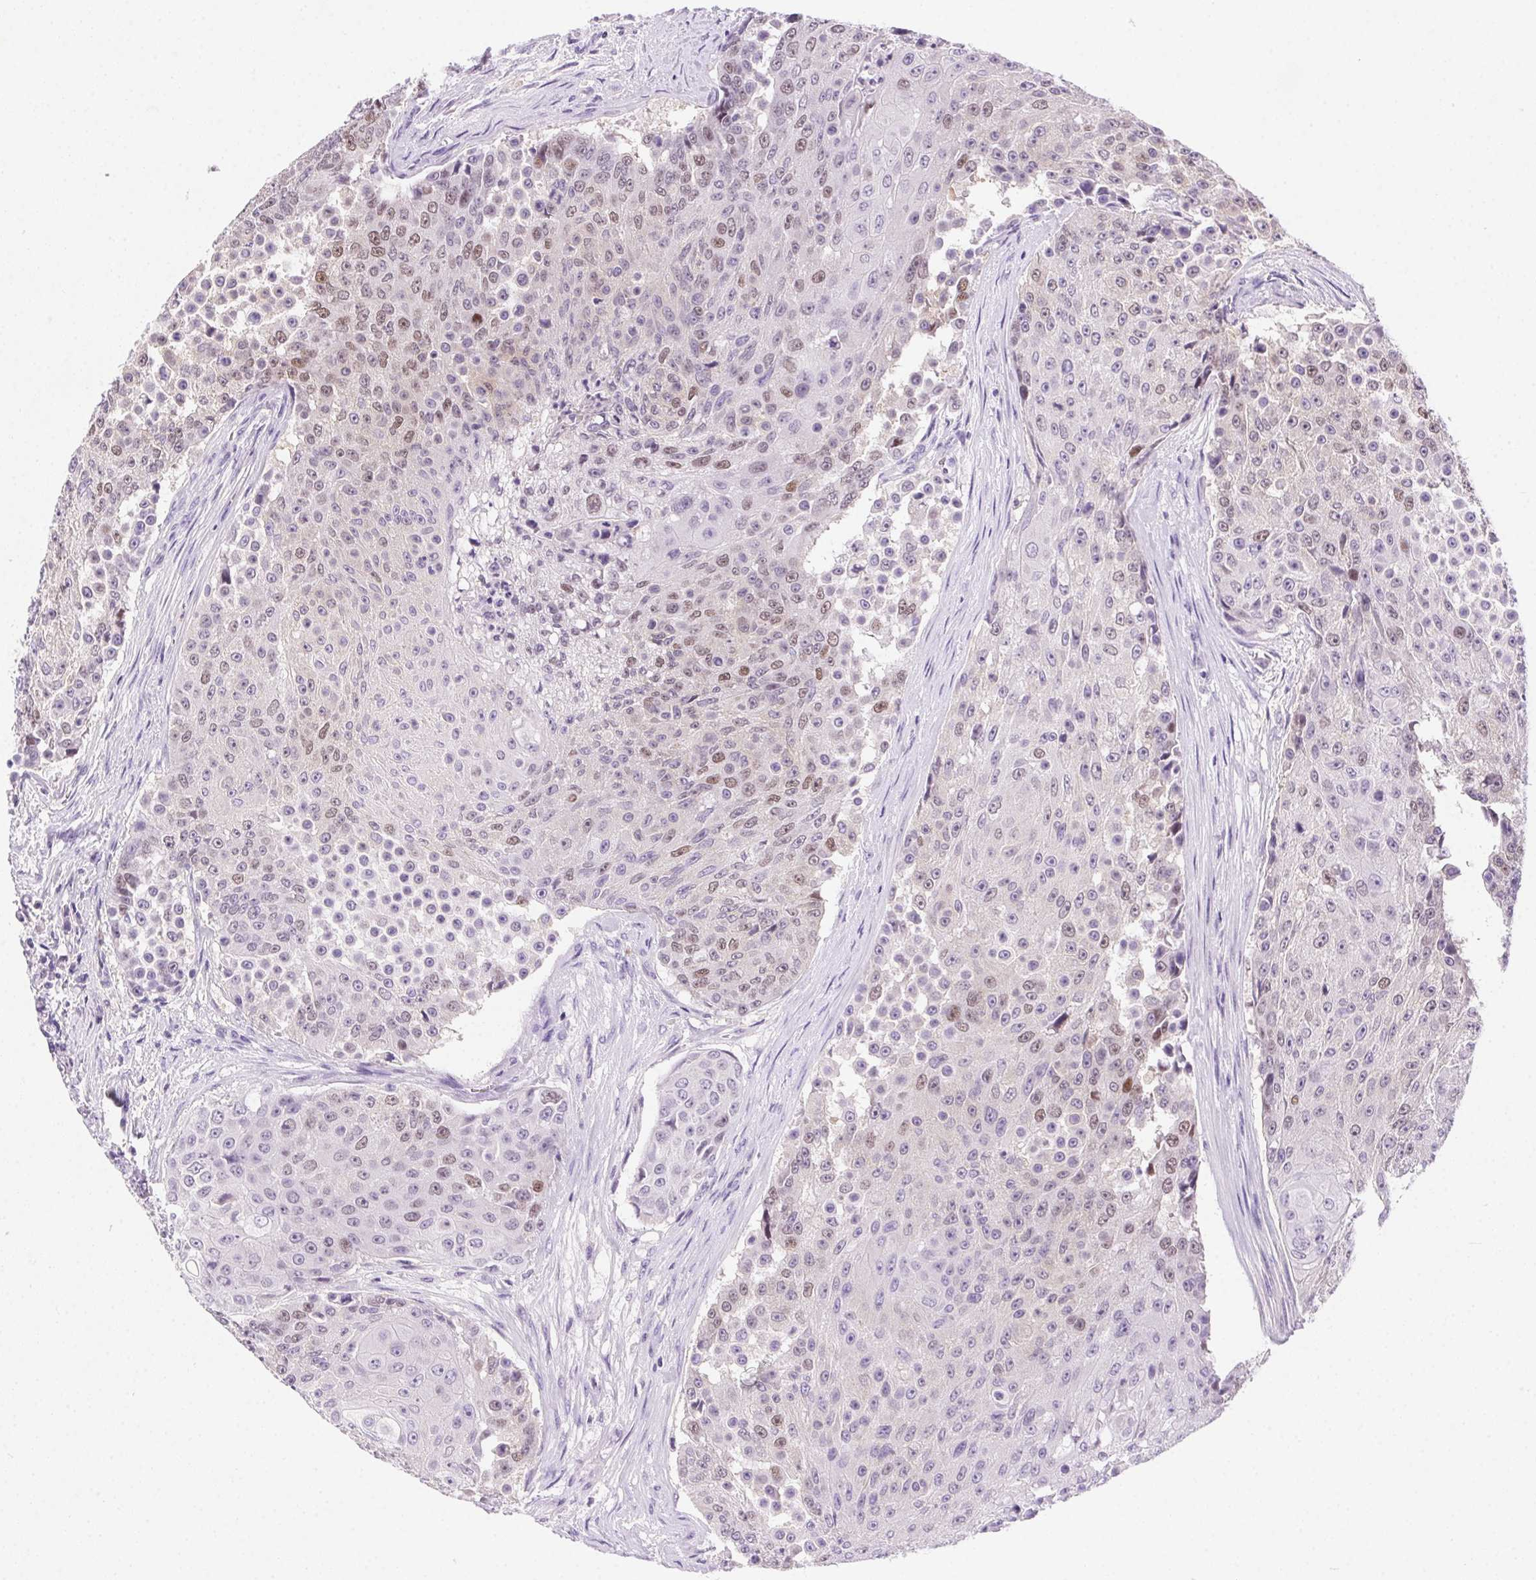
{"staining": {"intensity": "weak", "quantity": "<25%", "location": "nuclear"}, "tissue": "urothelial cancer", "cell_type": "Tumor cells", "image_type": "cancer", "snomed": [{"axis": "morphology", "description": "Urothelial carcinoma, High grade"}, {"axis": "topography", "description": "Urinary bladder"}], "caption": "Photomicrograph shows no significant protein staining in tumor cells of urothelial cancer. The staining is performed using DAB (3,3'-diaminobenzidine) brown chromogen with nuclei counter-stained in using hematoxylin.", "gene": "SSTR4", "patient": {"sex": "female", "age": 63}}